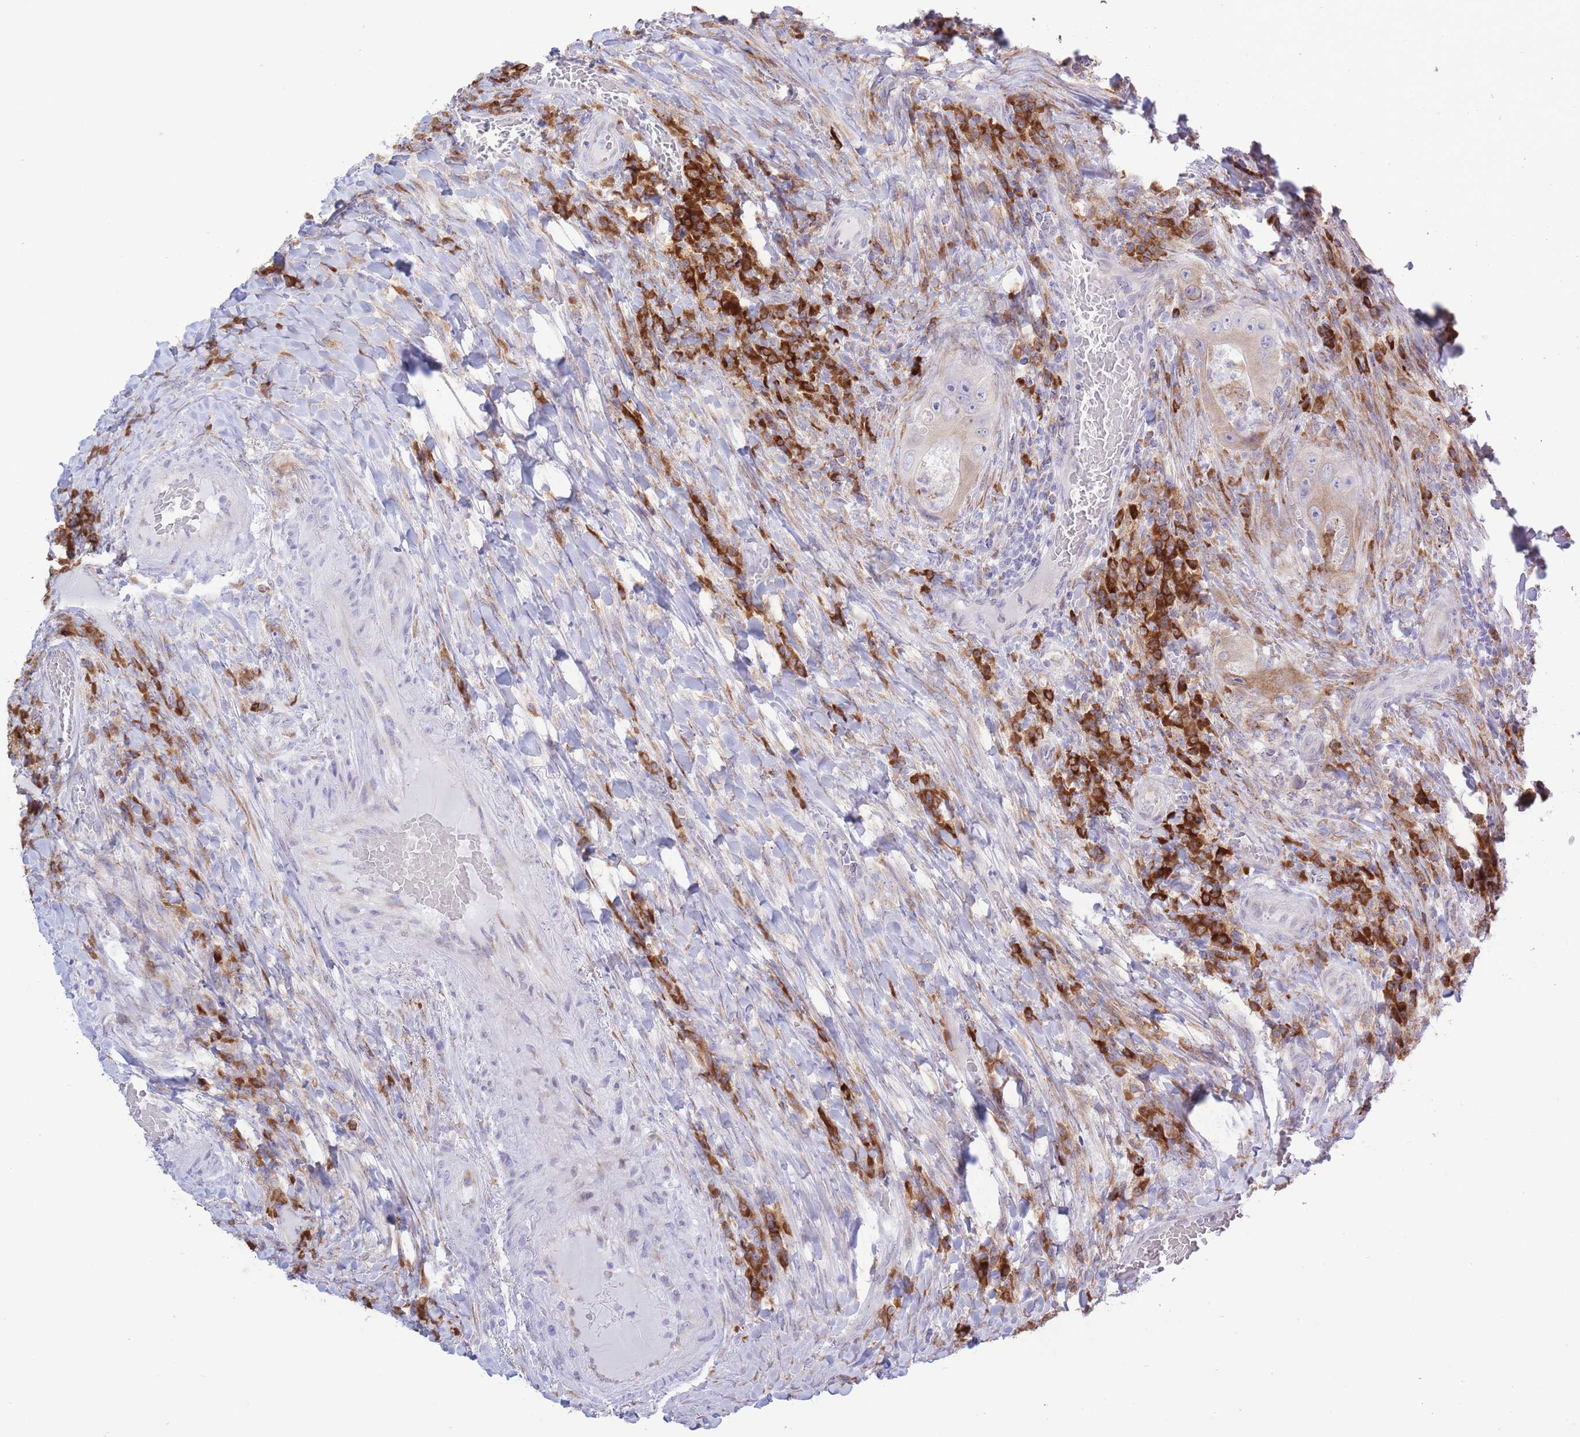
{"staining": {"intensity": "weak", "quantity": "<25%", "location": "cytoplasmic/membranous"}, "tissue": "colorectal cancer", "cell_type": "Tumor cells", "image_type": "cancer", "snomed": [{"axis": "morphology", "description": "Adenocarcinoma, NOS"}, {"axis": "topography", "description": "Colon"}], "caption": "Immunohistochemistry (IHC) micrograph of neoplastic tissue: colorectal cancer (adenocarcinoma) stained with DAB (3,3'-diaminobenzidine) demonstrates no significant protein expression in tumor cells. (Immunohistochemistry, brightfield microscopy, high magnification).", "gene": "MYDGF", "patient": {"sex": "female", "age": 86}}